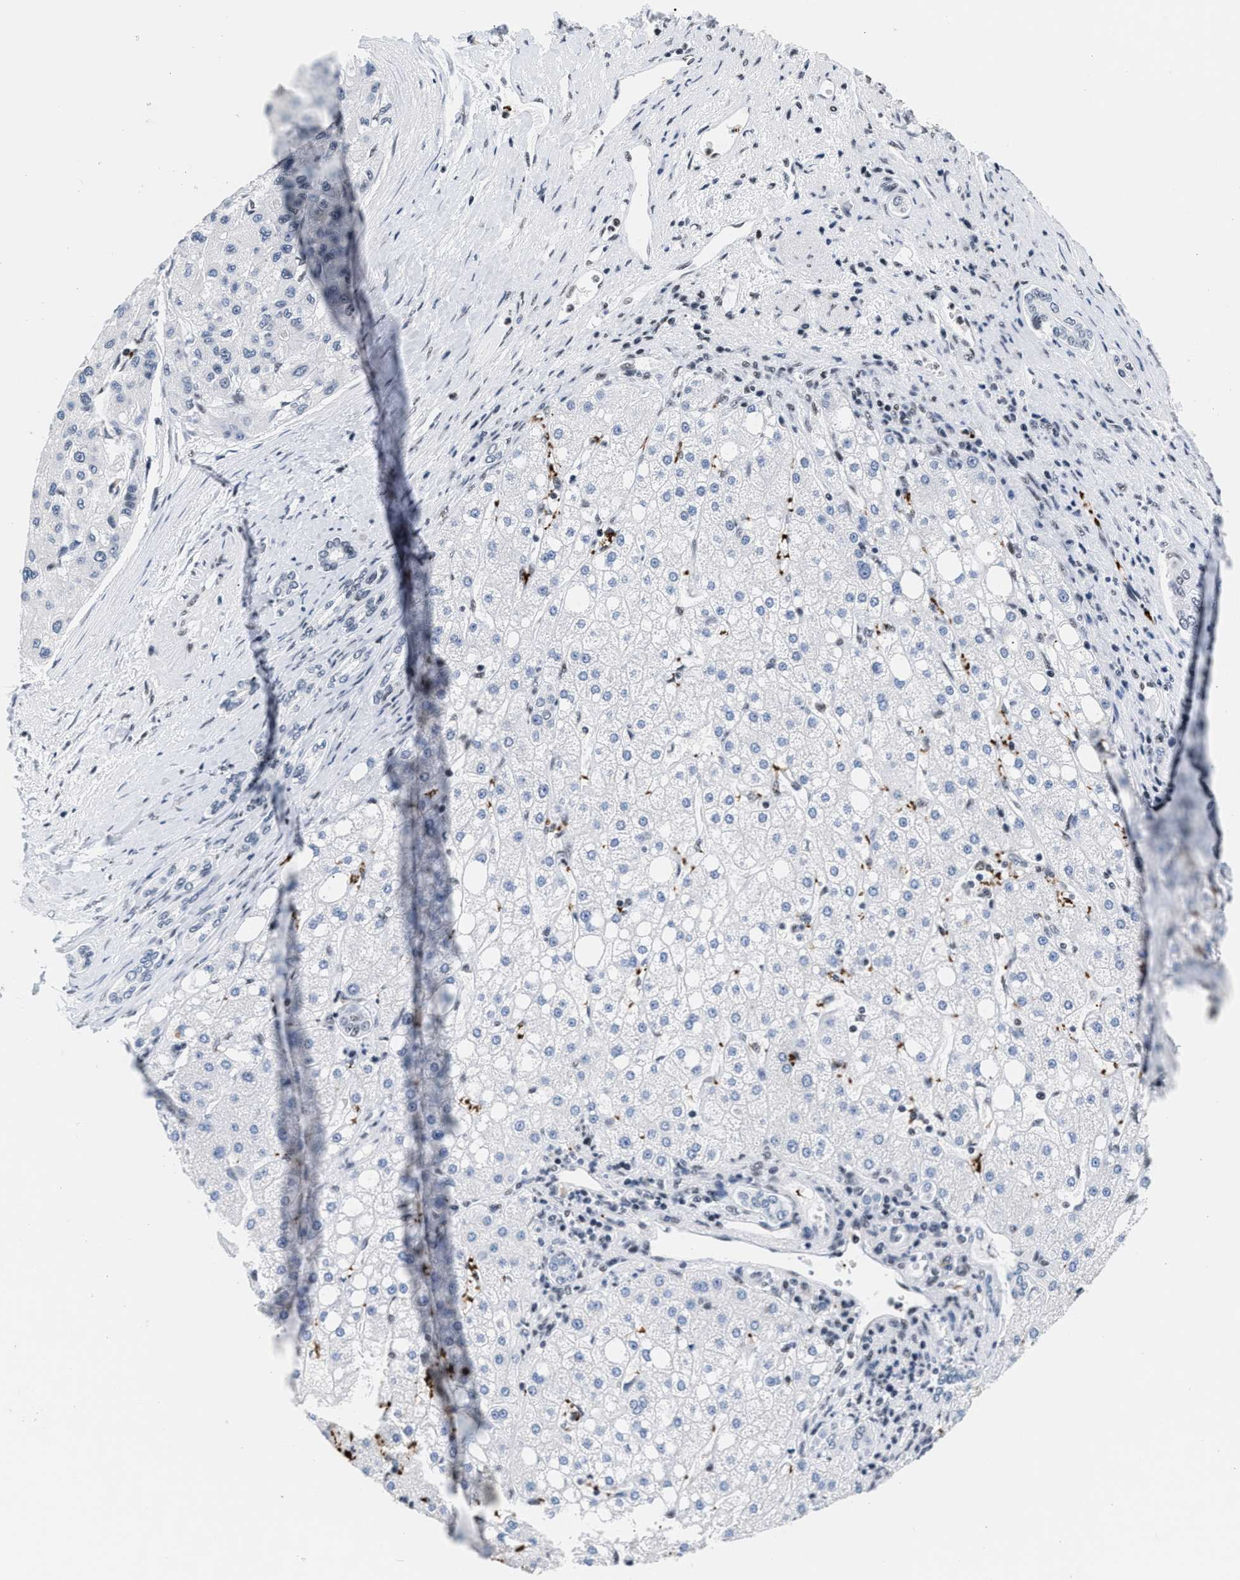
{"staining": {"intensity": "negative", "quantity": "none", "location": "none"}, "tissue": "liver cancer", "cell_type": "Tumor cells", "image_type": "cancer", "snomed": [{"axis": "morphology", "description": "Carcinoma, Hepatocellular, NOS"}, {"axis": "topography", "description": "Liver"}], "caption": "IHC histopathology image of hepatocellular carcinoma (liver) stained for a protein (brown), which reveals no positivity in tumor cells.", "gene": "RAD21", "patient": {"sex": "male", "age": 80}}